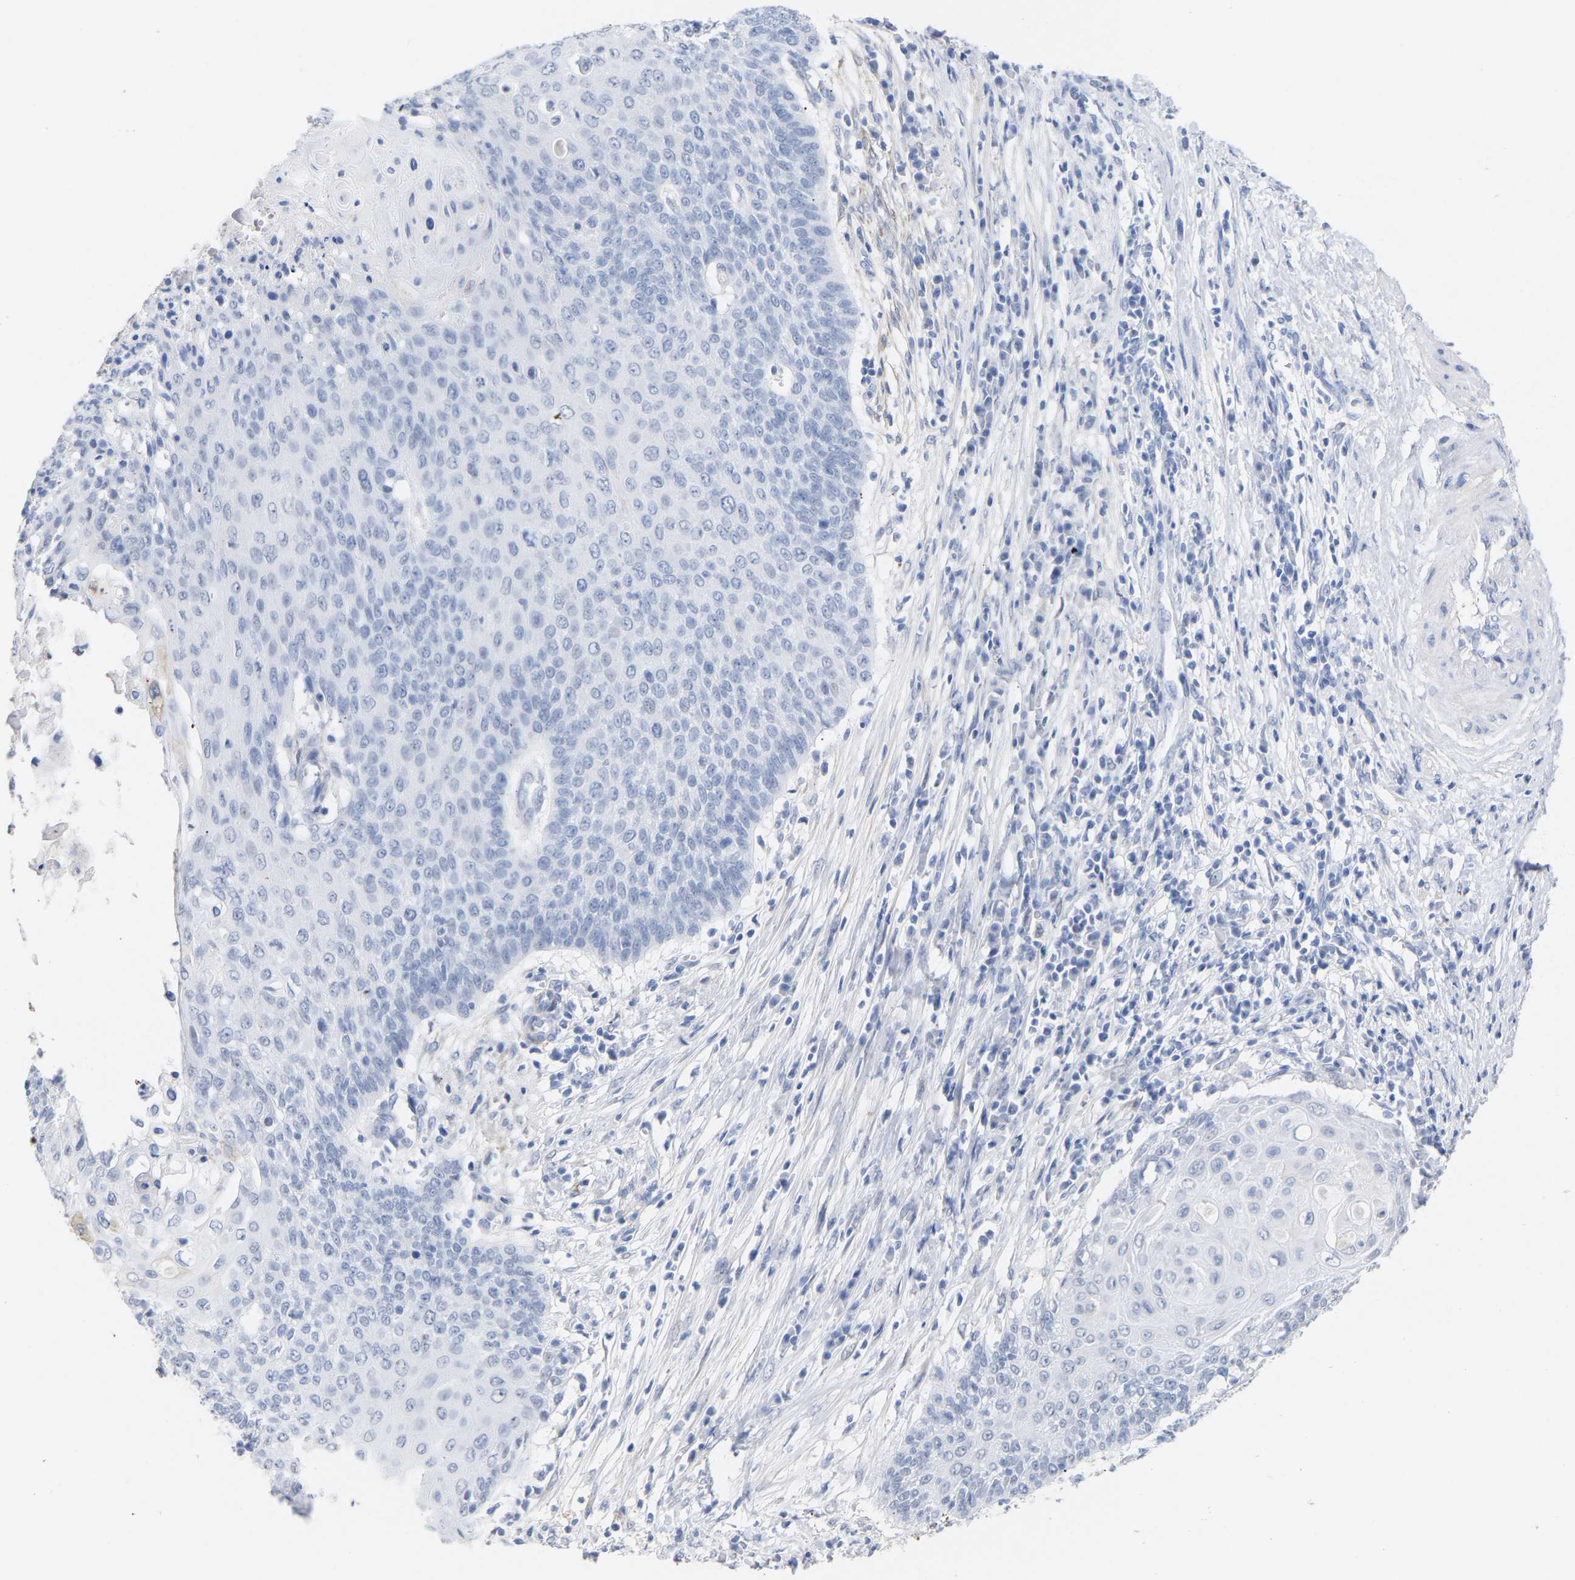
{"staining": {"intensity": "negative", "quantity": "none", "location": "none"}, "tissue": "cervical cancer", "cell_type": "Tumor cells", "image_type": "cancer", "snomed": [{"axis": "morphology", "description": "Squamous cell carcinoma, NOS"}, {"axis": "topography", "description": "Cervix"}], "caption": "IHC of cervical cancer exhibits no positivity in tumor cells. (DAB (3,3'-diaminobenzidine) IHC visualized using brightfield microscopy, high magnification).", "gene": "AMPH", "patient": {"sex": "female", "age": 39}}